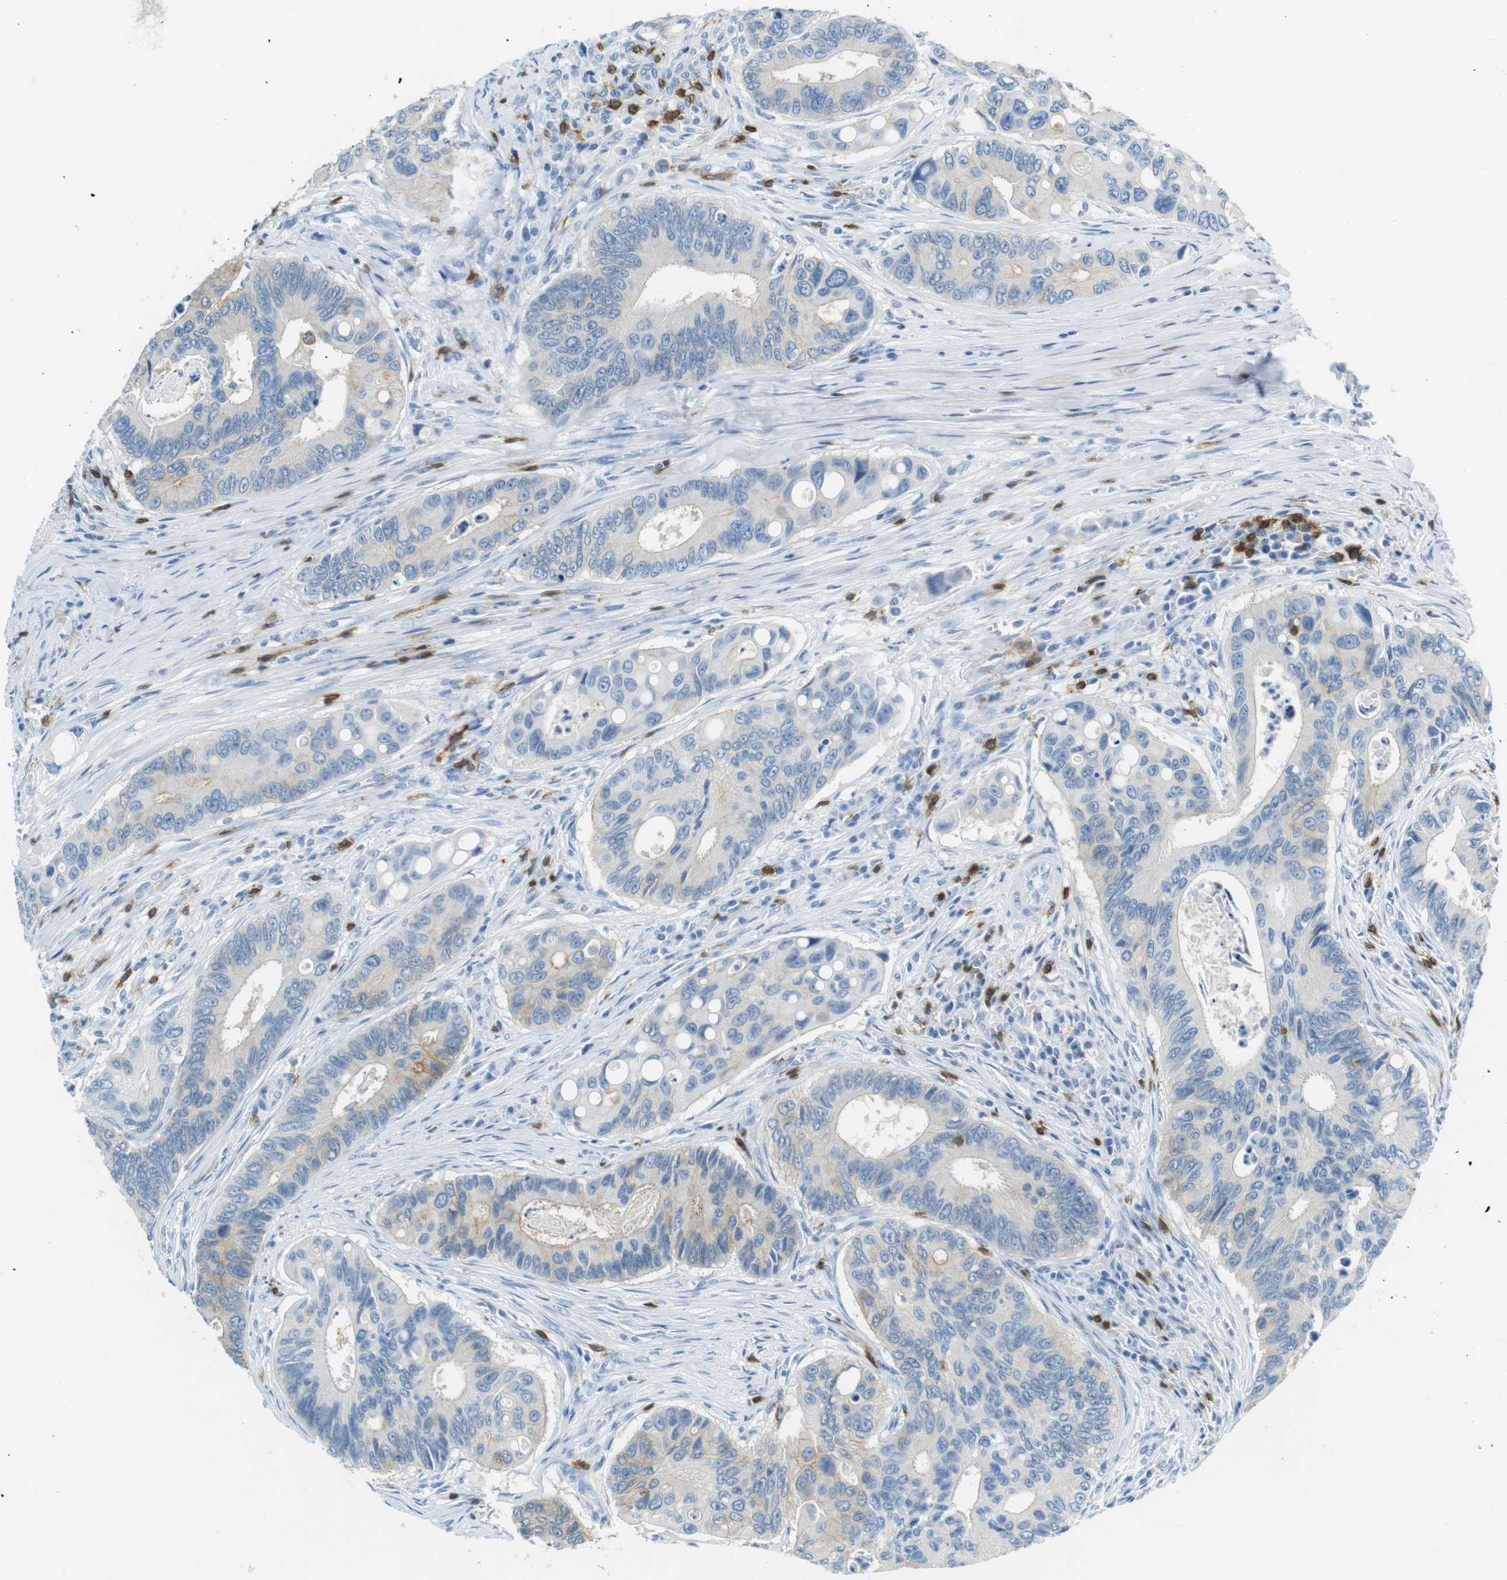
{"staining": {"intensity": "negative", "quantity": "none", "location": "none"}, "tissue": "colorectal cancer", "cell_type": "Tumor cells", "image_type": "cancer", "snomed": [{"axis": "morphology", "description": "Inflammation, NOS"}, {"axis": "morphology", "description": "Adenocarcinoma, NOS"}, {"axis": "topography", "description": "Colon"}], "caption": "An IHC image of colorectal cancer is shown. There is no staining in tumor cells of colorectal cancer. Nuclei are stained in blue.", "gene": "LAT", "patient": {"sex": "male", "age": 72}}